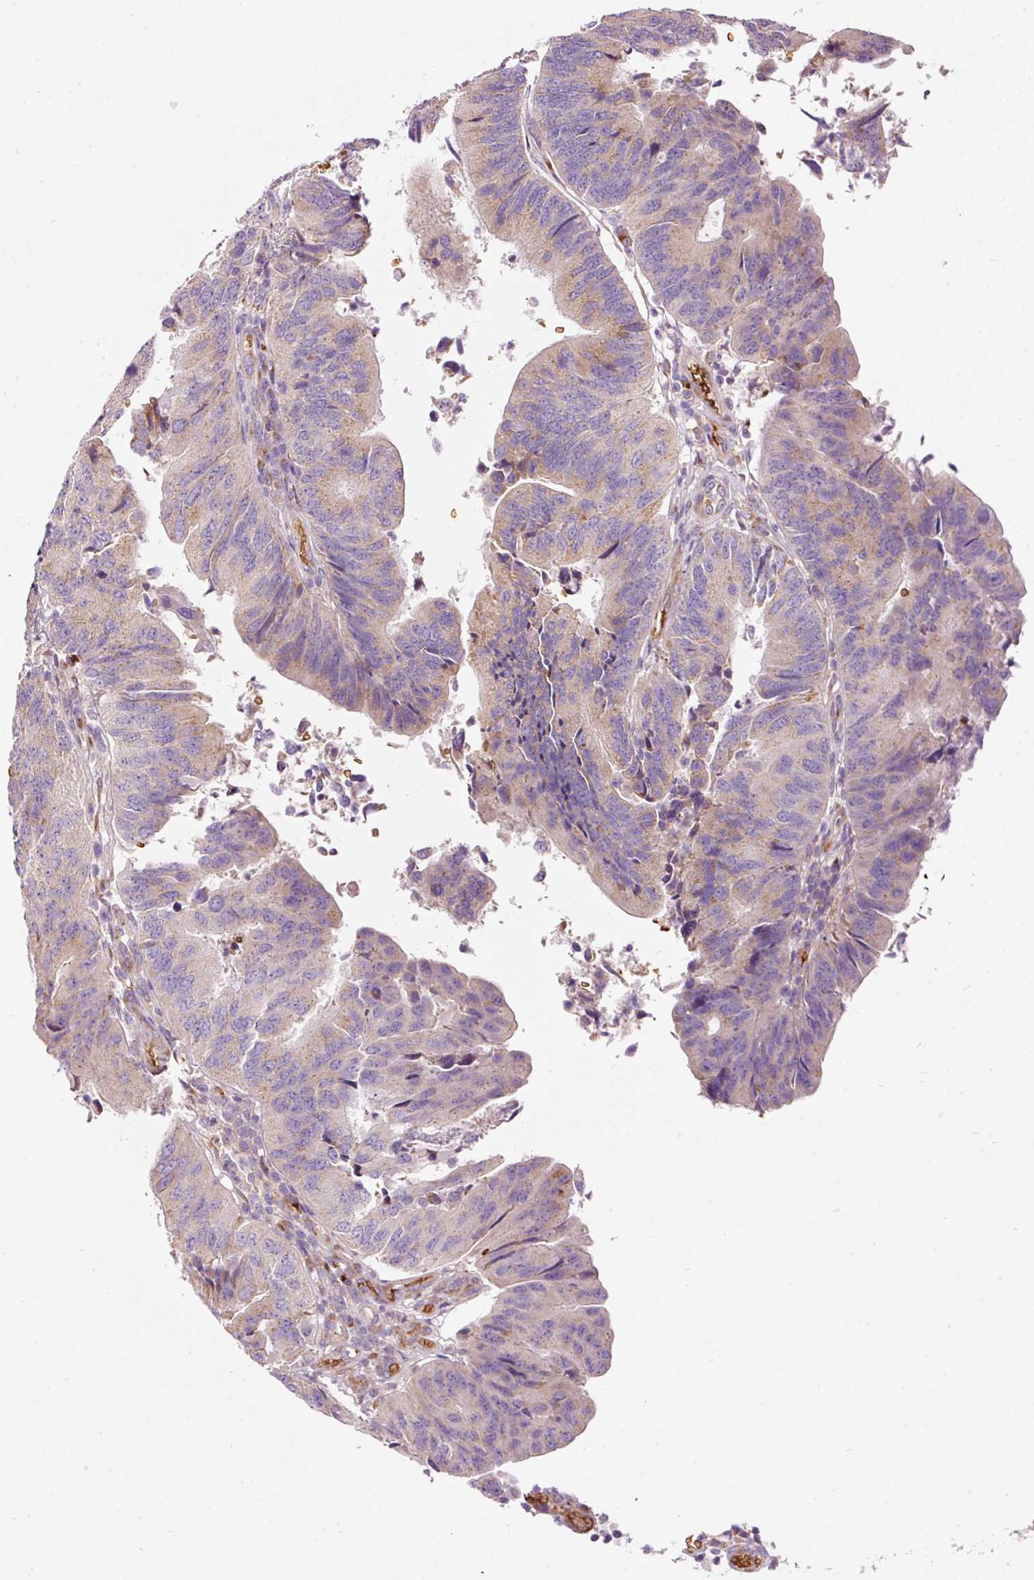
{"staining": {"intensity": "moderate", "quantity": "25%-75%", "location": "cytoplasmic/membranous"}, "tissue": "colorectal cancer", "cell_type": "Tumor cells", "image_type": "cancer", "snomed": [{"axis": "morphology", "description": "Adenocarcinoma, NOS"}, {"axis": "topography", "description": "Colon"}], "caption": "About 25%-75% of tumor cells in adenocarcinoma (colorectal) display moderate cytoplasmic/membranous protein expression as visualized by brown immunohistochemical staining.", "gene": "PRRC2A", "patient": {"sex": "female", "age": 67}}